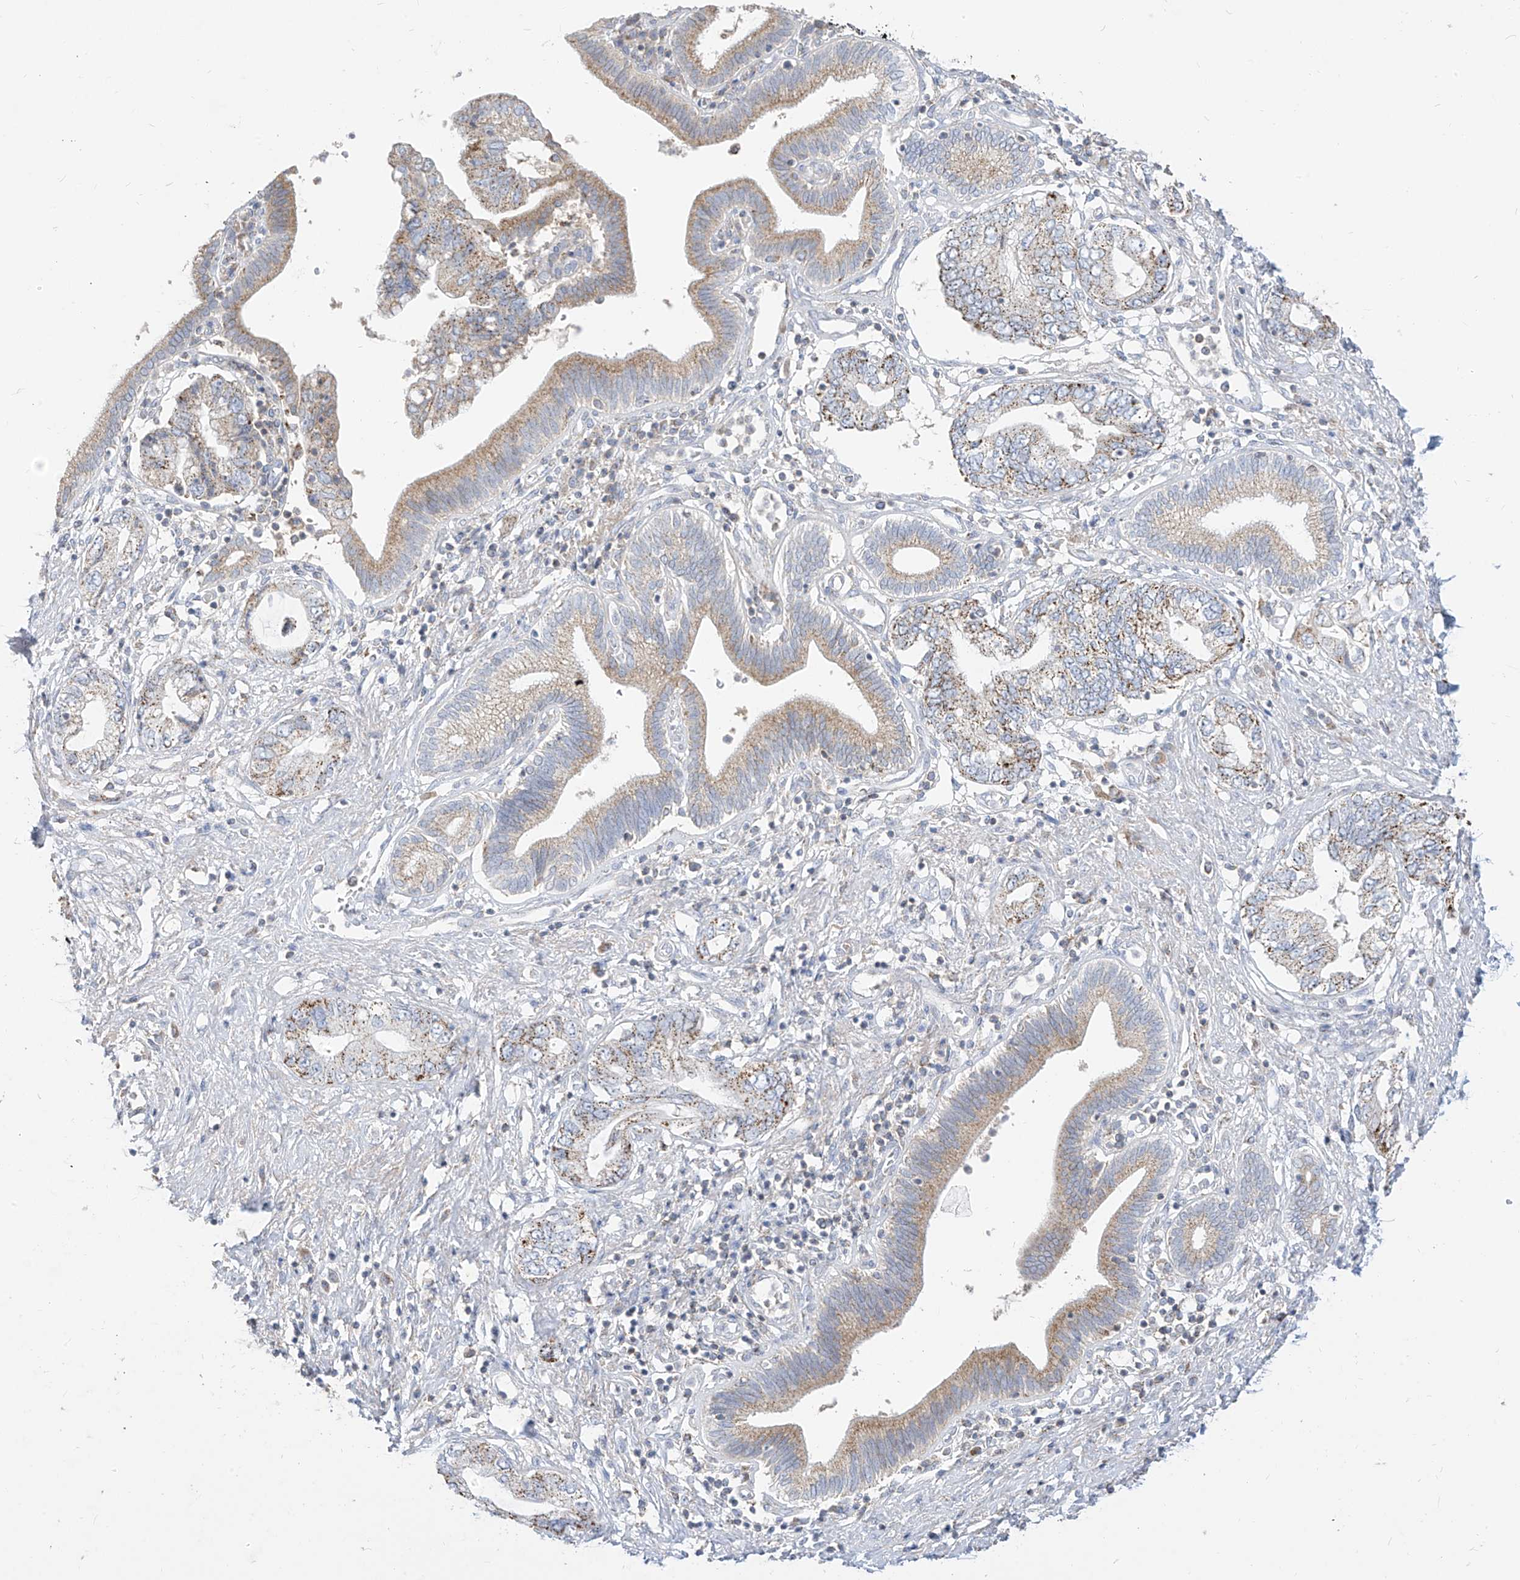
{"staining": {"intensity": "weak", "quantity": ">75%", "location": "cytoplasmic/membranous"}, "tissue": "pancreatic cancer", "cell_type": "Tumor cells", "image_type": "cancer", "snomed": [{"axis": "morphology", "description": "Adenocarcinoma, NOS"}, {"axis": "topography", "description": "Pancreas"}], "caption": "High-power microscopy captured an immunohistochemistry (IHC) photomicrograph of pancreatic cancer (adenocarcinoma), revealing weak cytoplasmic/membranous expression in about >75% of tumor cells. The staining is performed using DAB brown chromogen to label protein expression. The nuclei are counter-stained blue using hematoxylin.", "gene": "RASA2", "patient": {"sex": "female", "age": 73}}